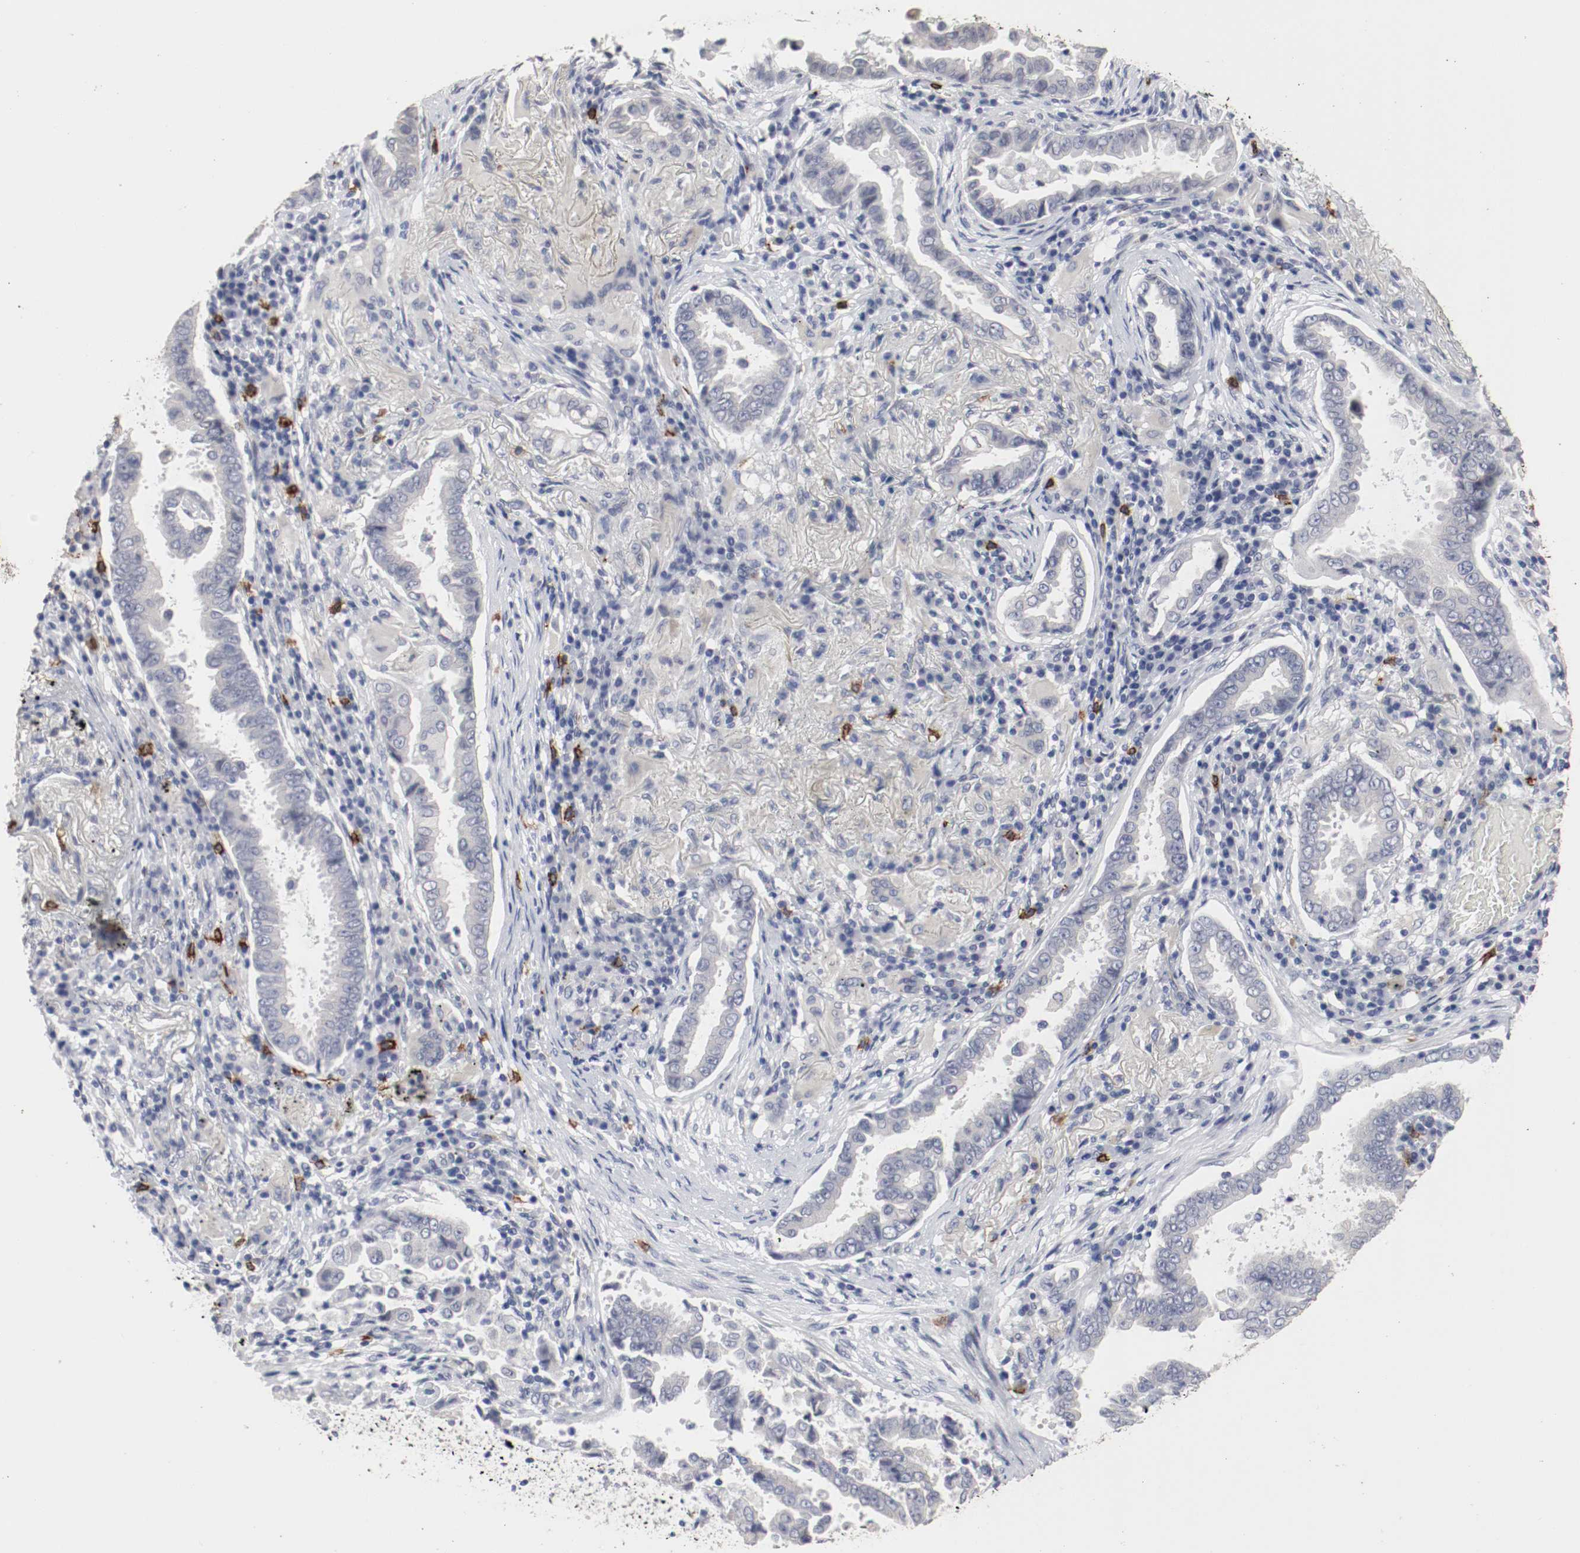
{"staining": {"intensity": "negative", "quantity": "none", "location": "none"}, "tissue": "lung cancer", "cell_type": "Tumor cells", "image_type": "cancer", "snomed": [{"axis": "morphology", "description": "Normal tissue, NOS"}, {"axis": "morphology", "description": "Inflammation, NOS"}, {"axis": "morphology", "description": "Adenocarcinoma, NOS"}, {"axis": "topography", "description": "Lung"}], "caption": "Photomicrograph shows no protein staining in tumor cells of adenocarcinoma (lung) tissue.", "gene": "KIT", "patient": {"sex": "female", "age": 64}}